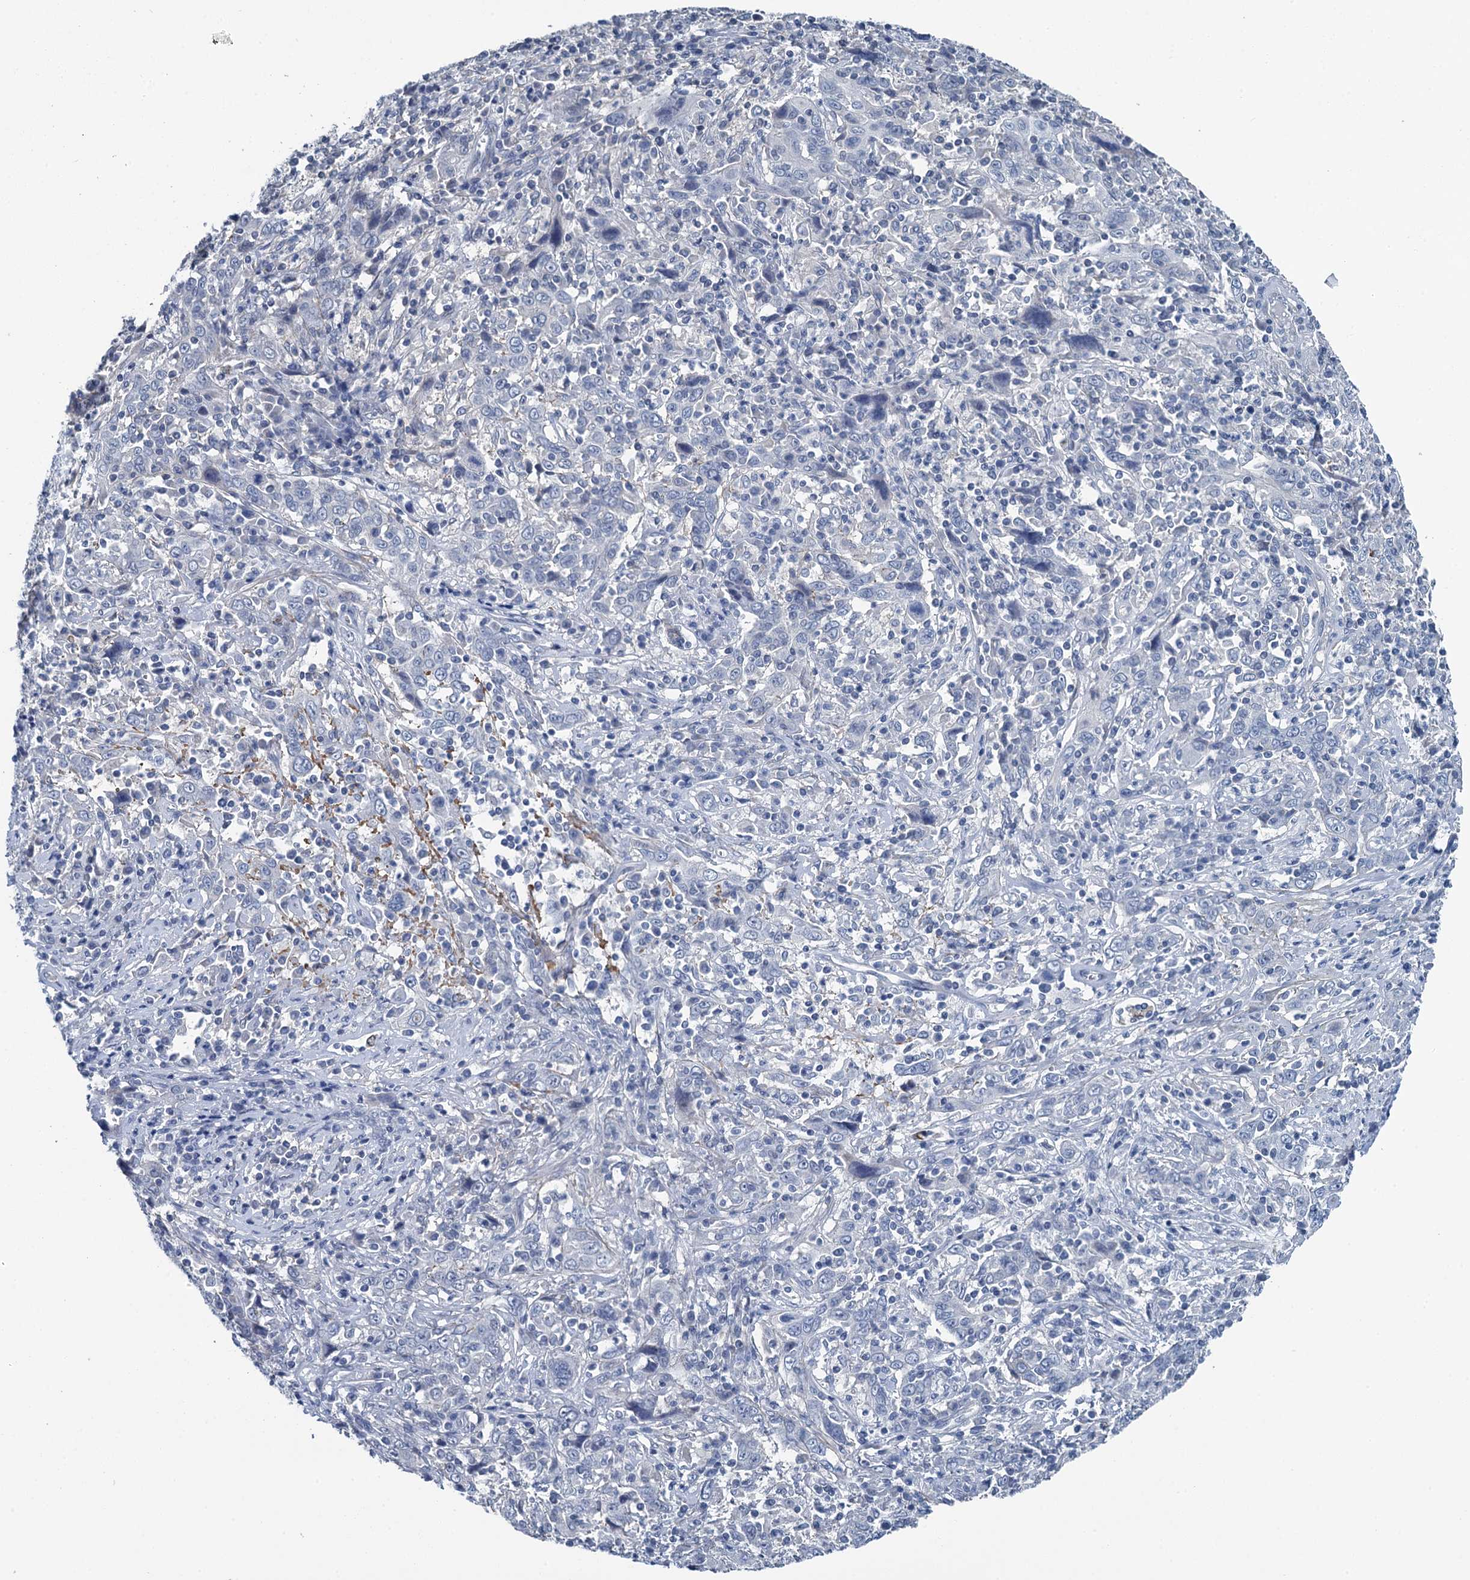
{"staining": {"intensity": "negative", "quantity": "none", "location": "none"}, "tissue": "cervical cancer", "cell_type": "Tumor cells", "image_type": "cancer", "snomed": [{"axis": "morphology", "description": "Squamous cell carcinoma, NOS"}, {"axis": "topography", "description": "Cervix"}], "caption": "DAB immunohistochemical staining of human cervical squamous cell carcinoma reveals no significant expression in tumor cells.", "gene": "MIOX", "patient": {"sex": "female", "age": 46}}